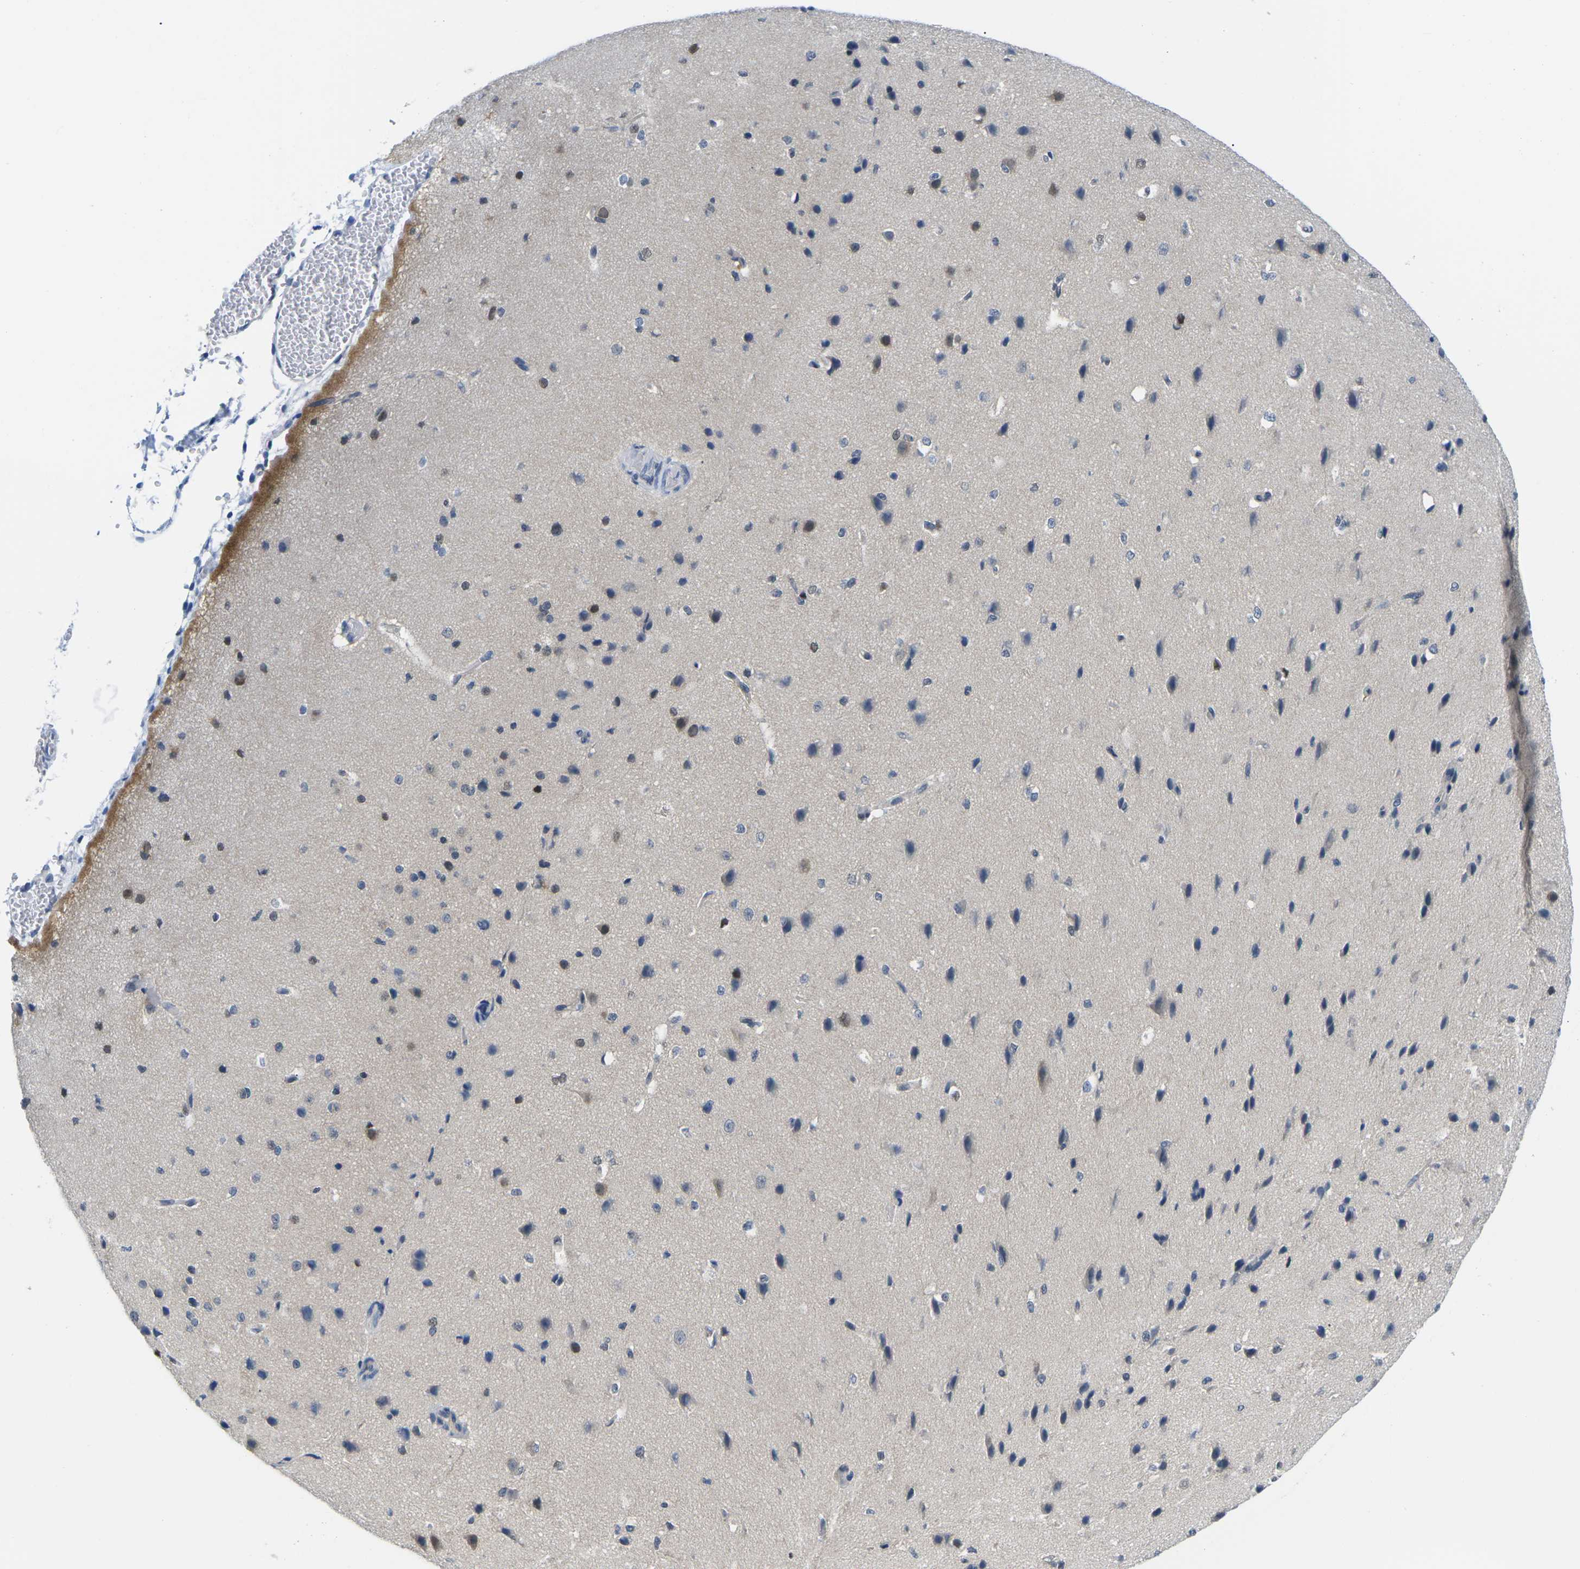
{"staining": {"intensity": "negative", "quantity": "none", "location": "none"}, "tissue": "cerebral cortex", "cell_type": "Endothelial cells", "image_type": "normal", "snomed": [{"axis": "morphology", "description": "Normal tissue, NOS"}, {"axis": "morphology", "description": "Developmental malformation"}, {"axis": "topography", "description": "Cerebral cortex"}], "caption": "The histopathology image reveals no significant expression in endothelial cells of cerebral cortex. (DAB IHC visualized using brightfield microscopy, high magnification).", "gene": "UBA7", "patient": {"sex": "female", "age": 30}}